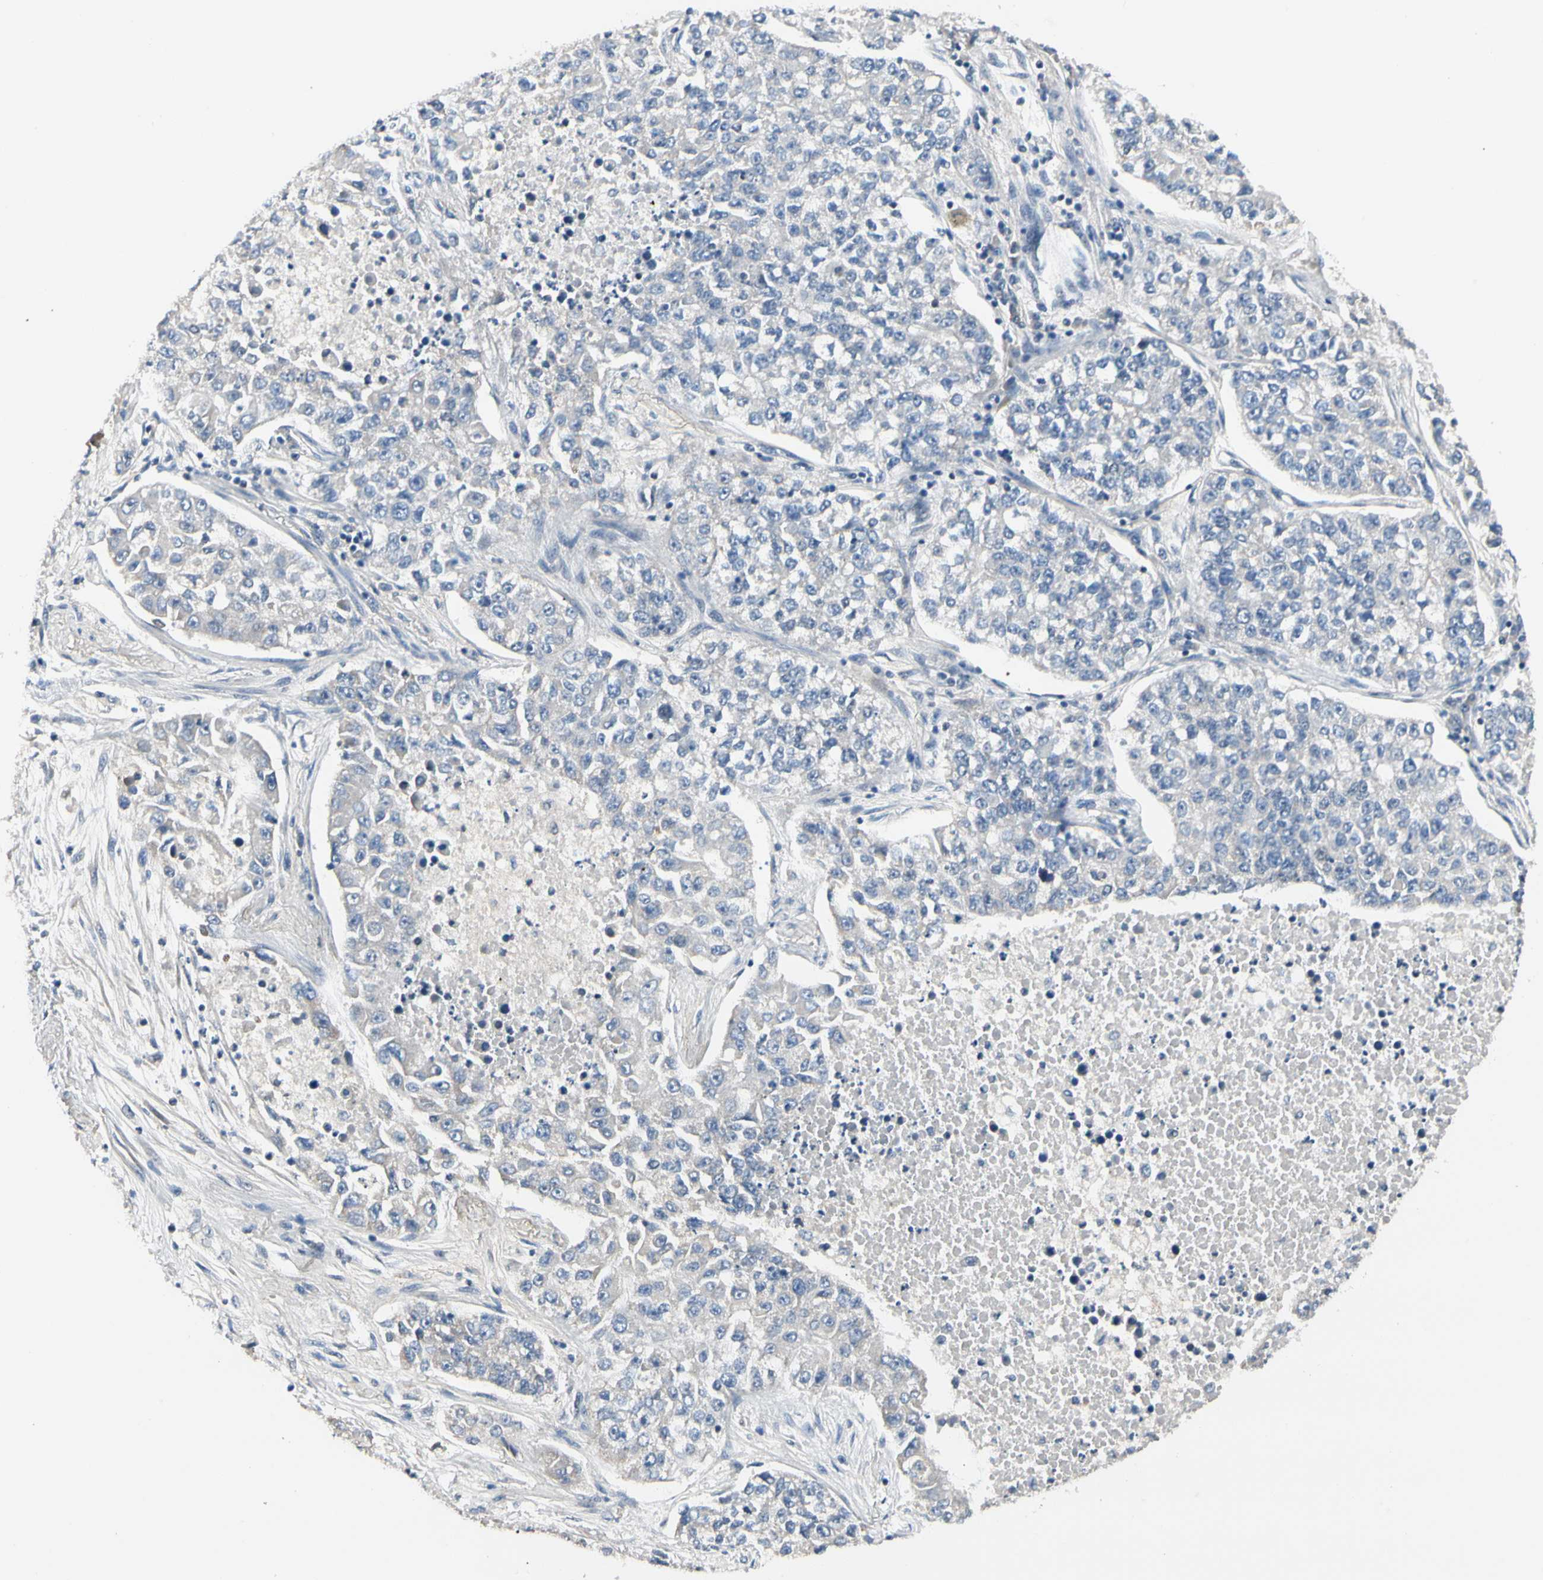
{"staining": {"intensity": "negative", "quantity": "none", "location": "none"}, "tissue": "lung cancer", "cell_type": "Tumor cells", "image_type": "cancer", "snomed": [{"axis": "morphology", "description": "Adenocarcinoma, NOS"}, {"axis": "topography", "description": "Lung"}], "caption": "The image shows no significant staining in tumor cells of lung cancer.", "gene": "GREM1", "patient": {"sex": "male", "age": 49}}